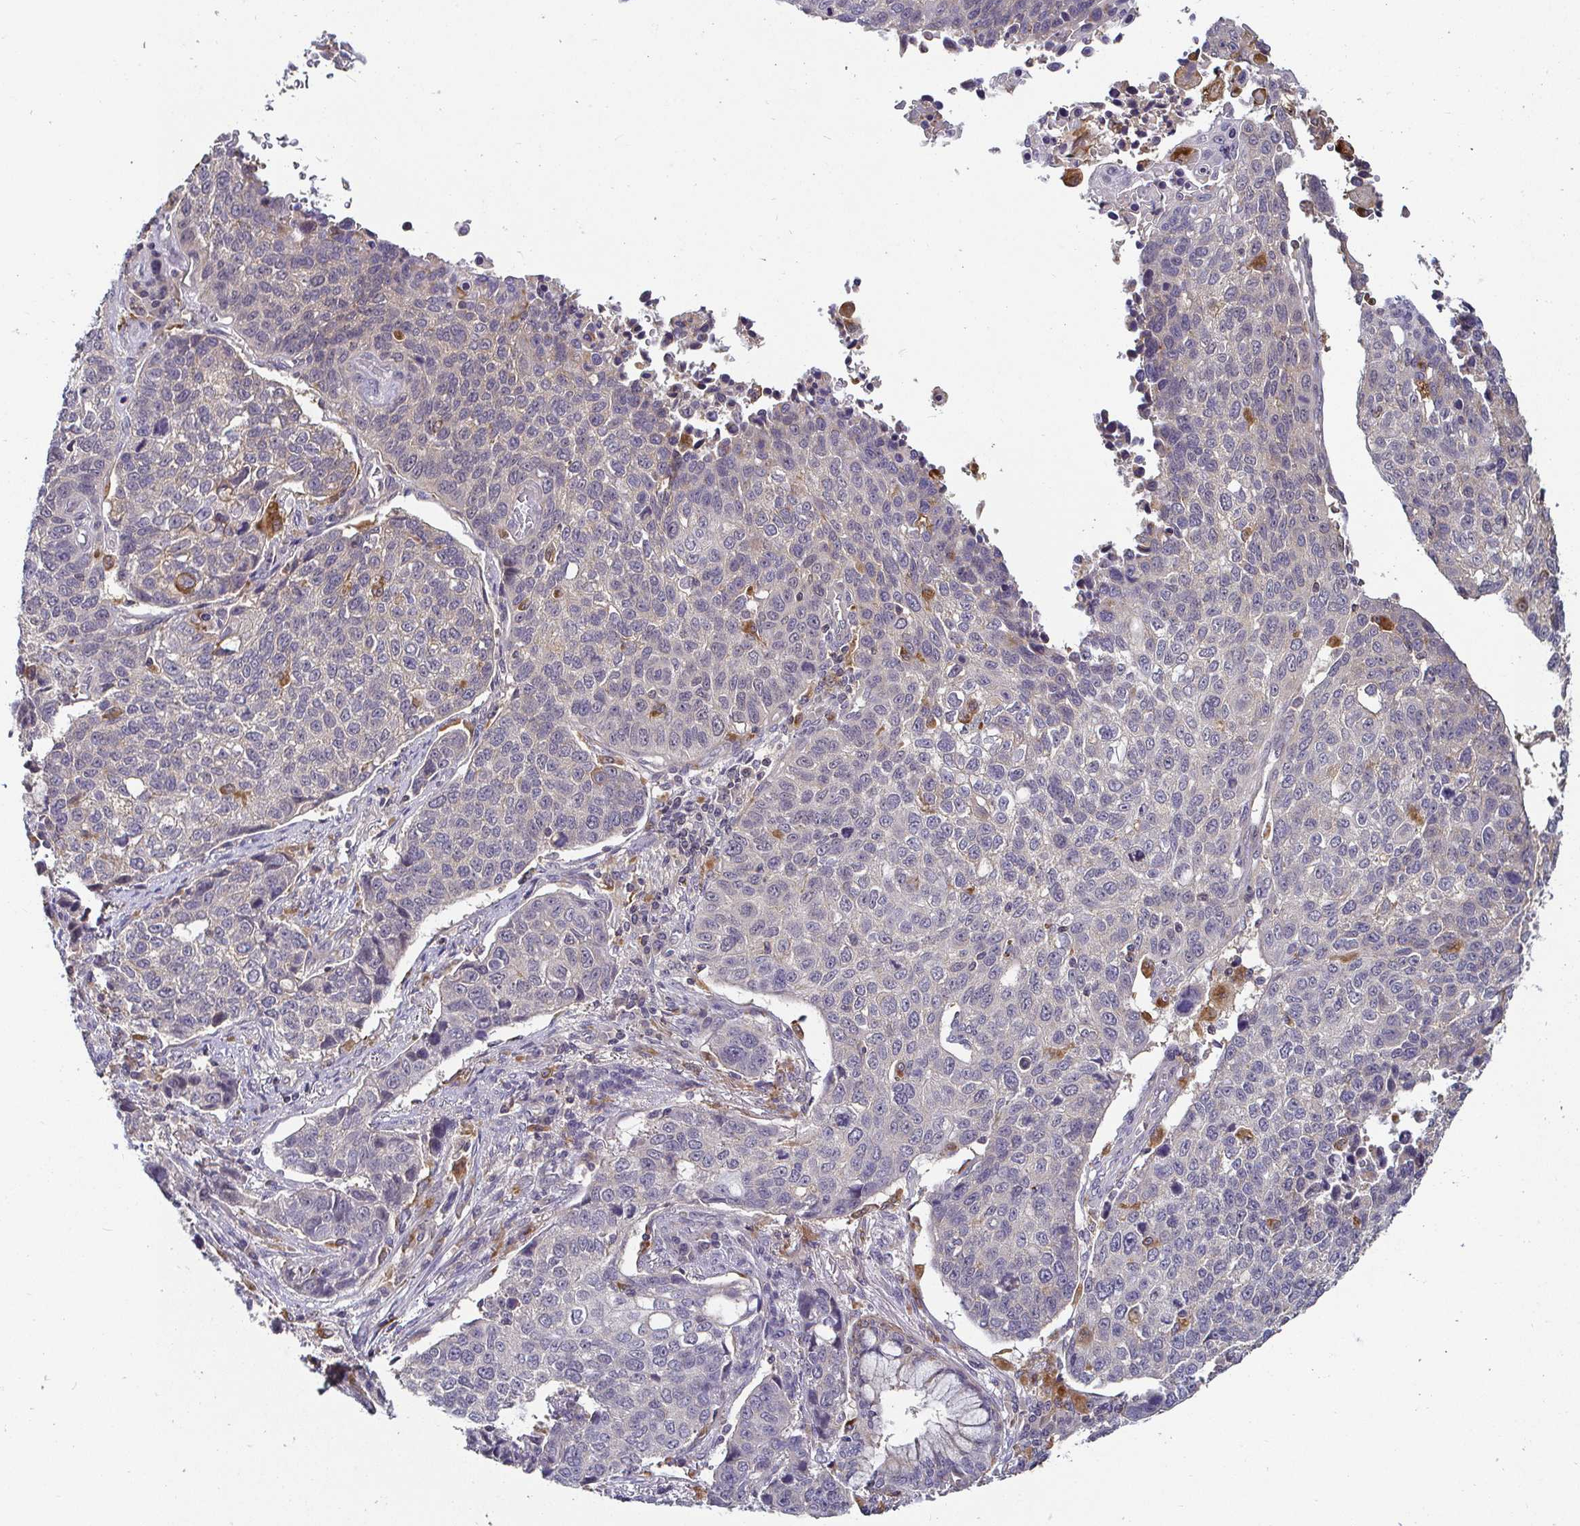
{"staining": {"intensity": "negative", "quantity": "none", "location": "none"}, "tissue": "lung cancer", "cell_type": "Tumor cells", "image_type": "cancer", "snomed": [{"axis": "morphology", "description": "Squamous cell carcinoma, NOS"}, {"axis": "topography", "description": "Lymph node"}, {"axis": "topography", "description": "Lung"}], "caption": "High magnification brightfield microscopy of squamous cell carcinoma (lung) stained with DAB (3,3'-diaminobenzidine) (brown) and counterstained with hematoxylin (blue): tumor cells show no significant expression.", "gene": "CDH18", "patient": {"sex": "male", "age": 61}}